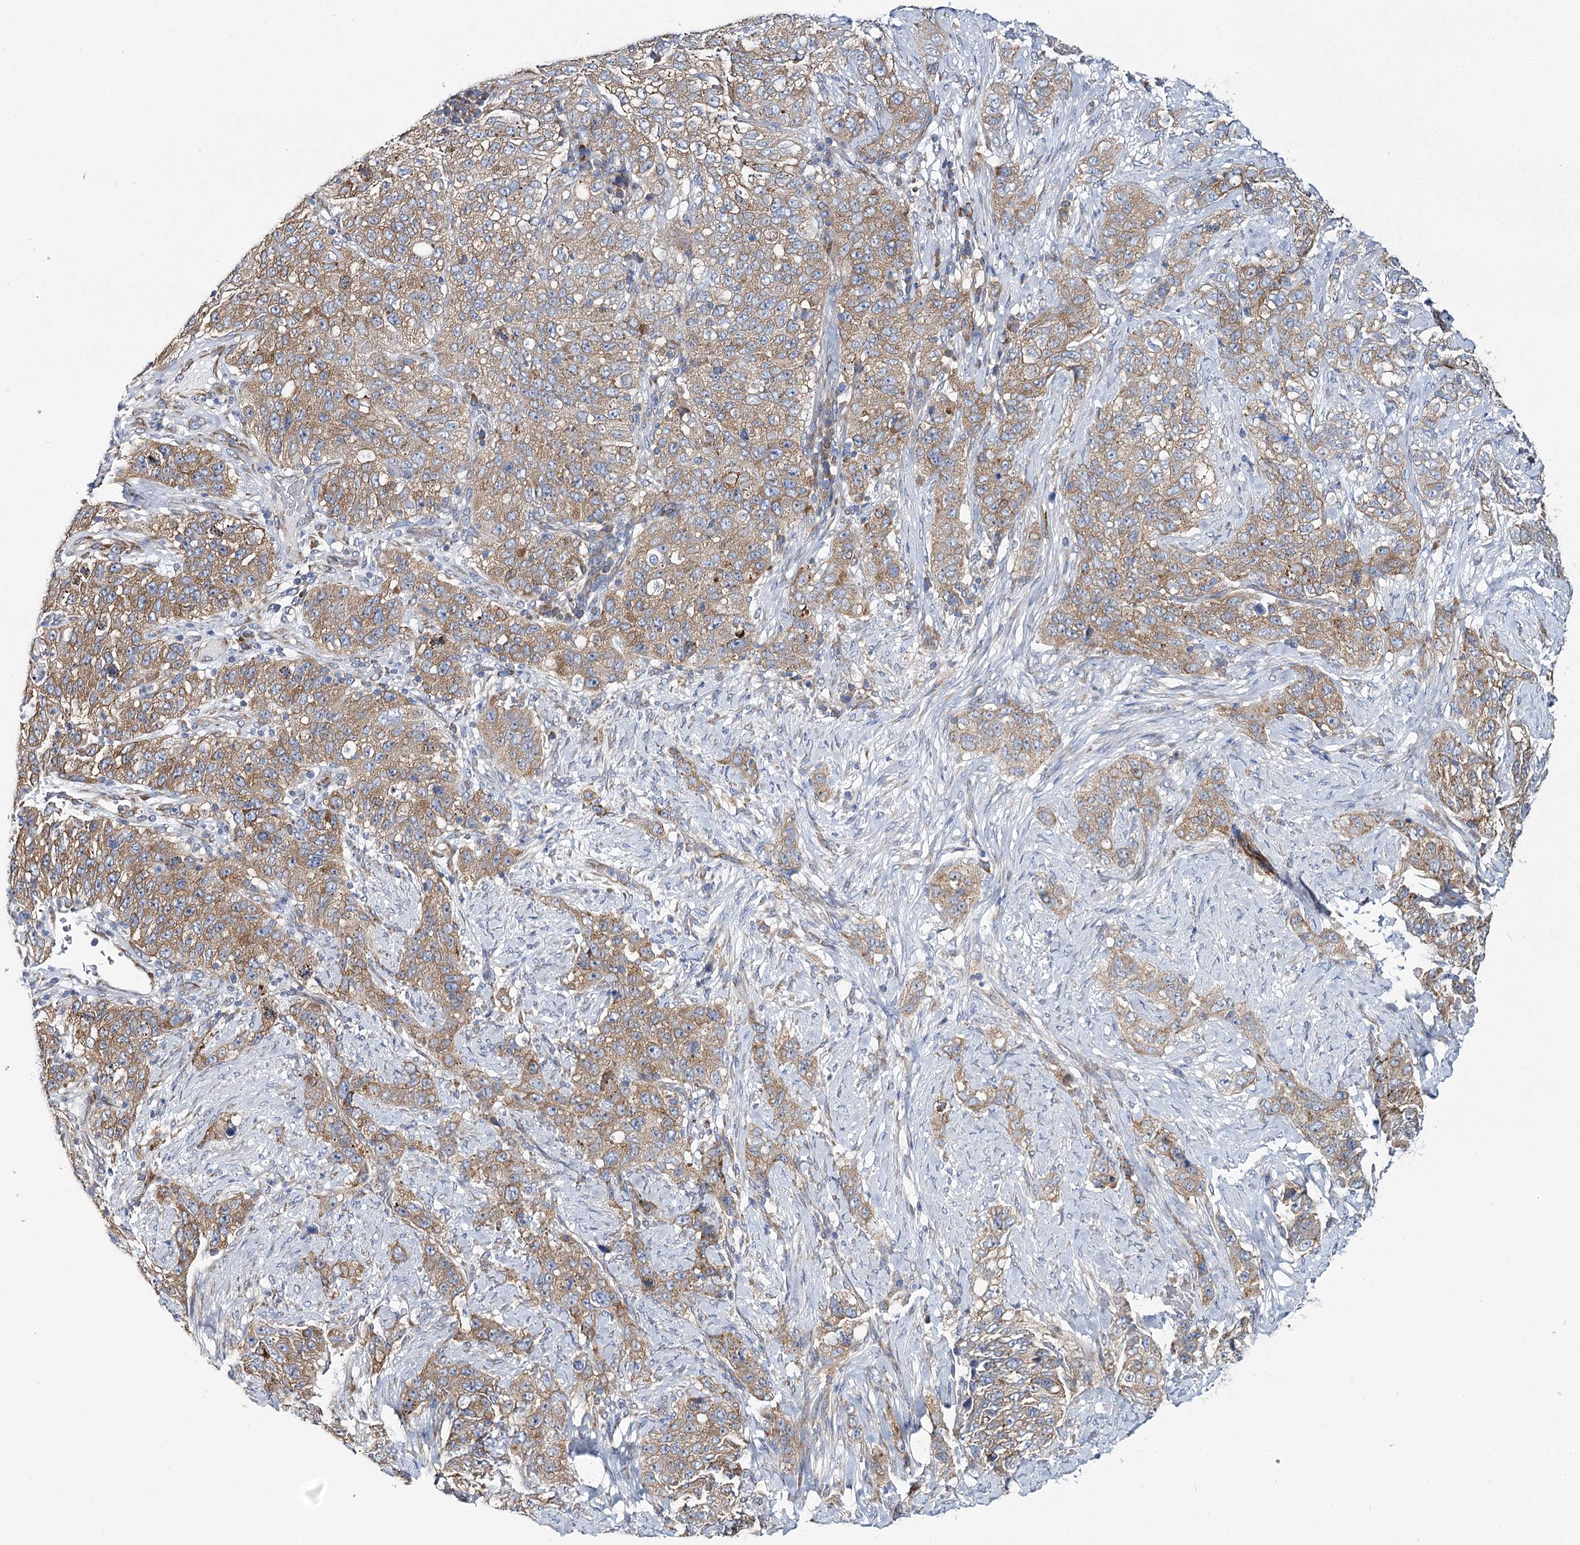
{"staining": {"intensity": "moderate", "quantity": ">75%", "location": "cytoplasmic/membranous"}, "tissue": "stomach cancer", "cell_type": "Tumor cells", "image_type": "cancer", "snomed": [{"axis": "morphology", "description": "Adenocarcinoma, NOS"}, {"axis": "topography", "description": "Stomach"}], "caption": "Stomach cancer (adenocarcinoma) was stained to show a protein in brown. There is medium levels of moderate cytoplasmic/membranous expression in approximately >75% of tumor cells. (Brightfield microscopy of DAB IHC at high magnification).", "gene": "THUMPD3", "patient": {"sex": "male", "age": 48}}